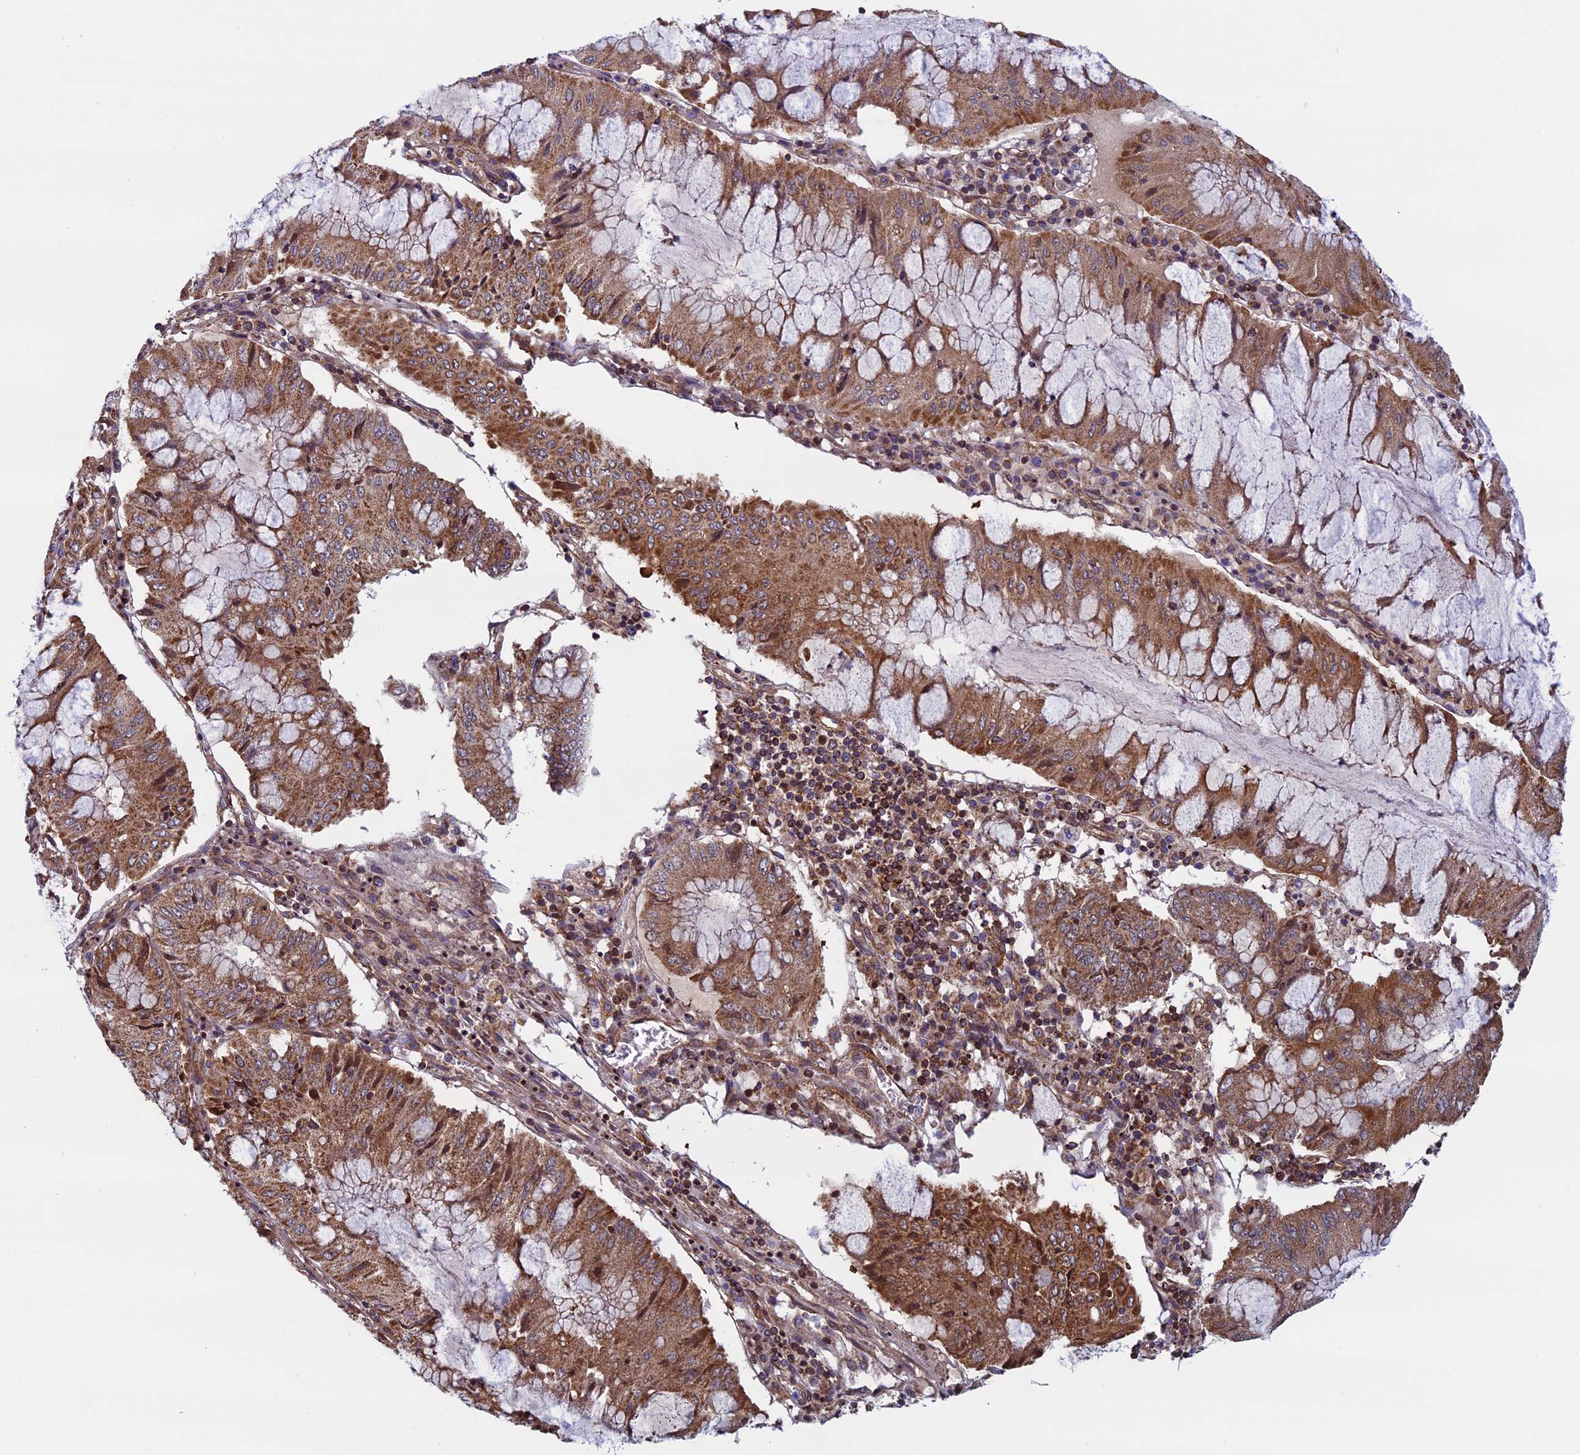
{"staining": {"intensity": "moderate", "quantity": ">75%", "location": "cytoplasmic/membranous"}, "tissue": "pancreatic cancer", "cell_type": "Tumor cells", "image_type": "cancer", "snomed": [{"axis": "morphology", "description": "Adenocarcinoma, NOS"}, {"axis": "topography", "description": "Pancreas"}], "caption": "Immunohistochemistry of human adenocarcinoma (pancreatic) shows medium levels of moderate cytoplasmic/membranous expression in approximately >75% of tumor cells.", "gene": "CCDC8", "patient": {"sex": "female", "age": 50}}